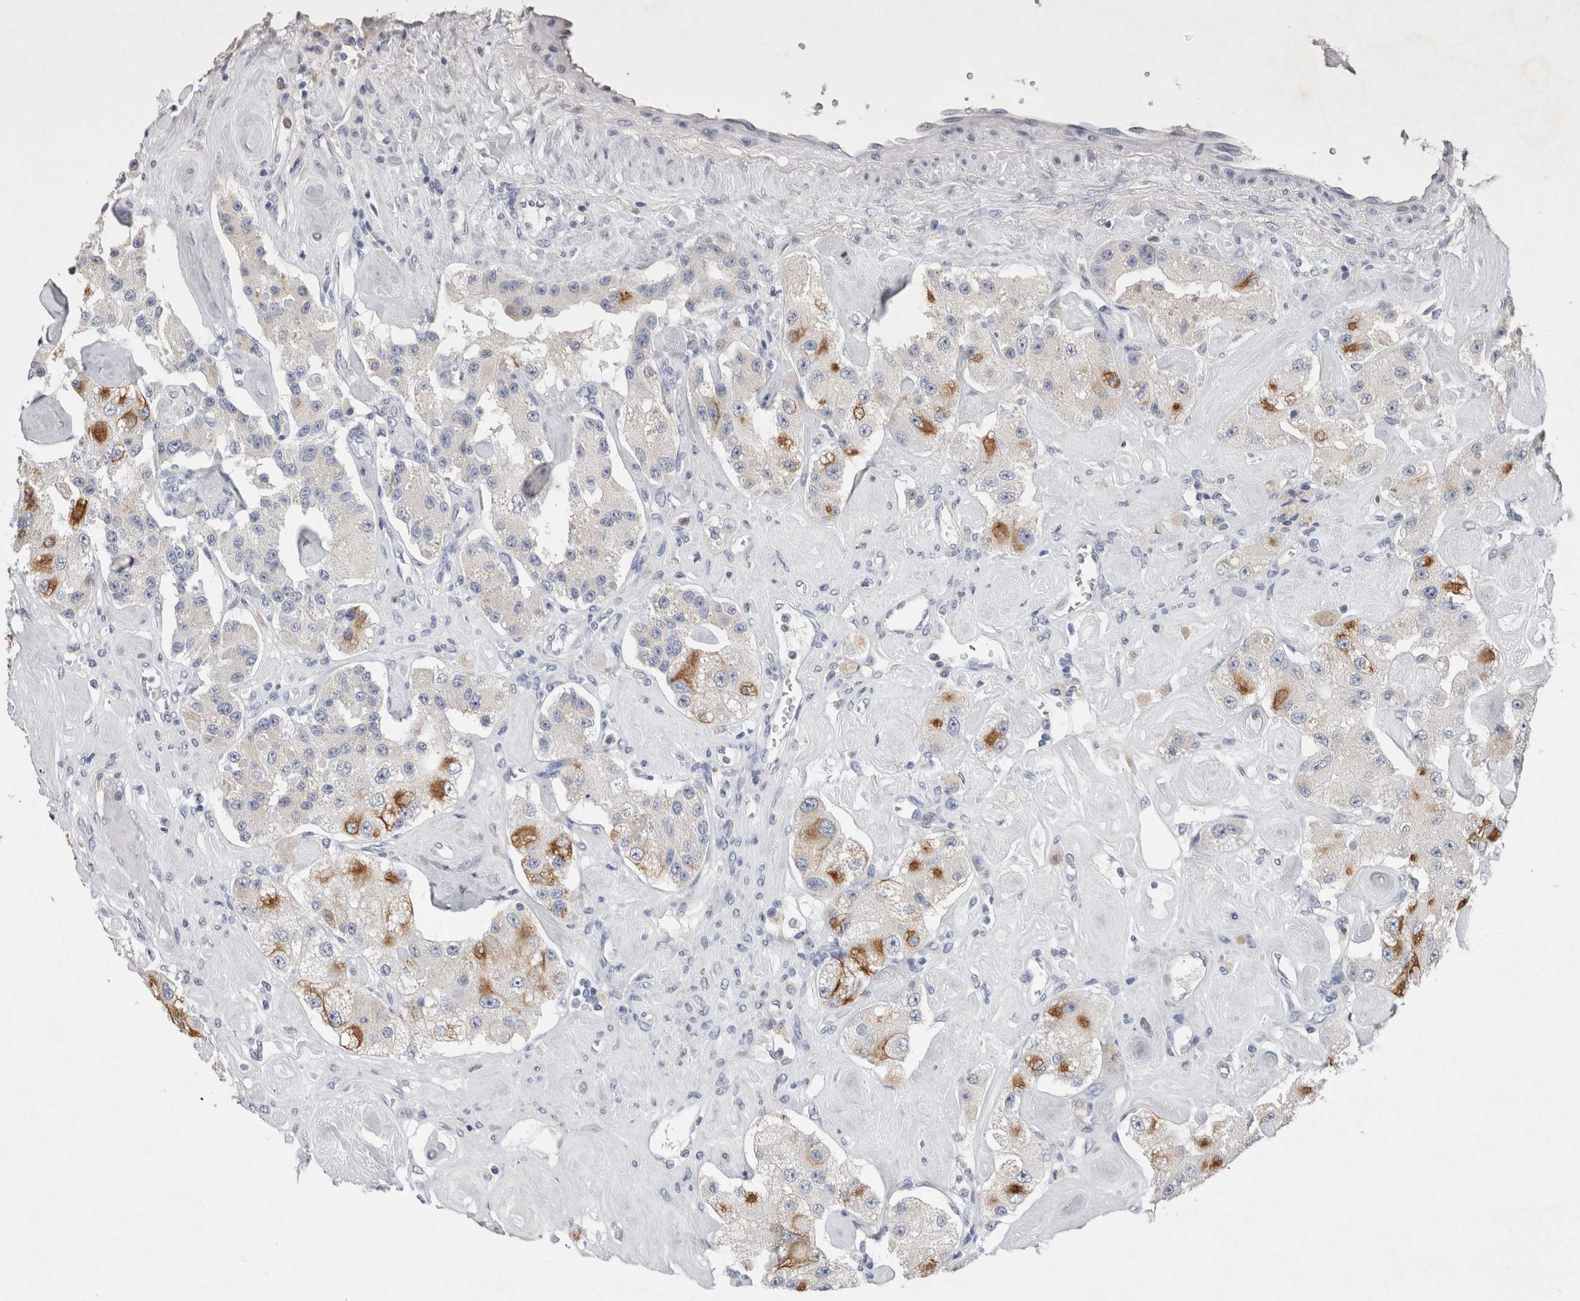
{"staining": {"intensity": "moderate", "quantity": "<25%", "location": "cytoplasmic/membranous"}, "tissue": "carcinoid", "cell_type": "Tumor cells", "image_type": "cancer", "snomed": [{"axis": "morphology", "description": "Carcinoid, malignant, NOS"}, {"axis": "topography", "description": "Pancreas"}], "caption": "Carcinoid tissue reveals moderate cytoplasmic/membranous expression in about <25% of tumor cells Immunohistochemistry (ihc) stains the protein in brown and the nuclei are stained blue.", "gene": "FABP7", "patient": {"sex": "male", "age": 41}}